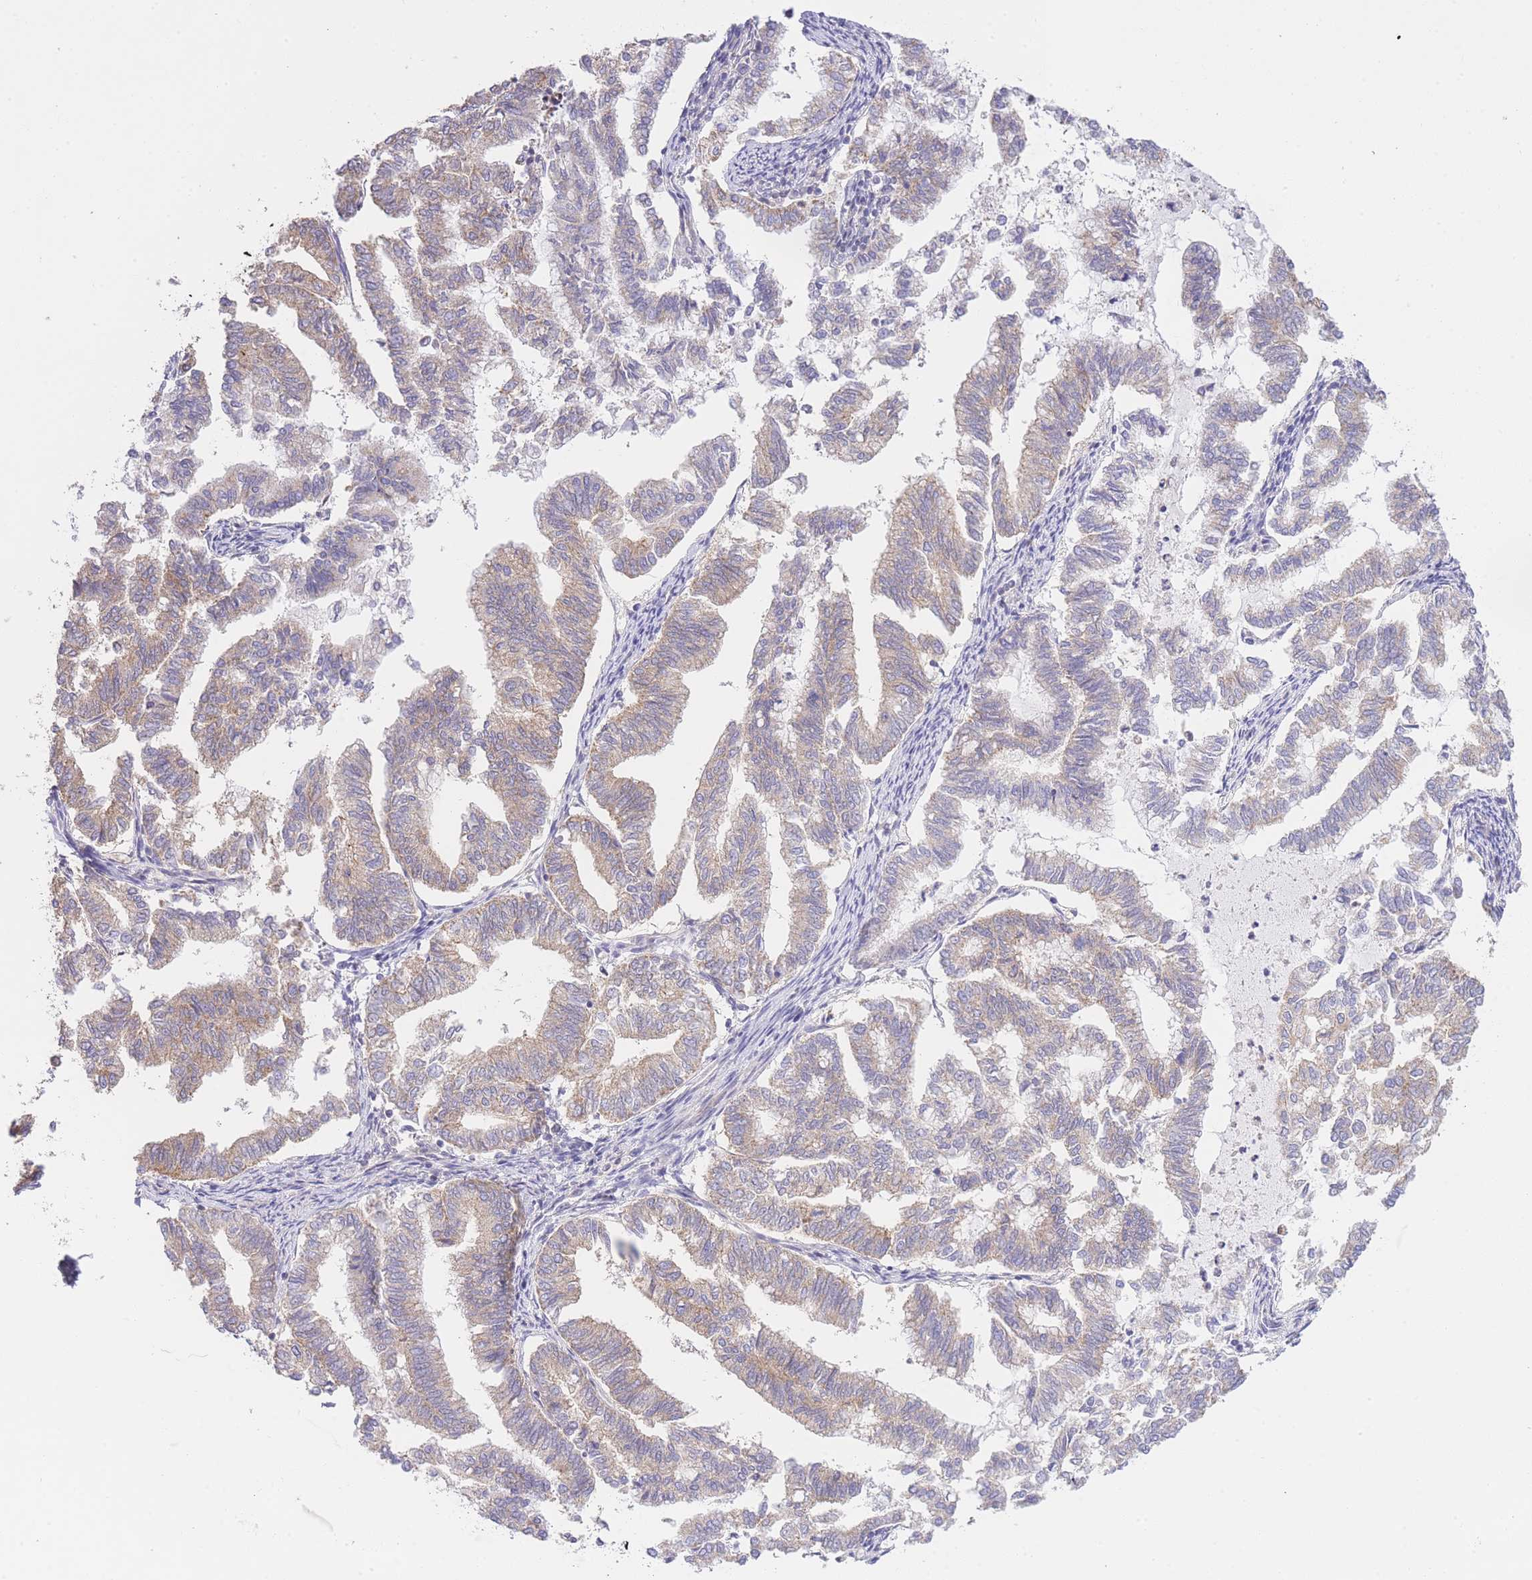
{"staining": {"intensity": "weak", "quantity": "25%-75%", "location": "cytoplasmic/membranous"}, "tissue": "endometrial cancer", "cell_type": "Tumor cells", "image_type": "cancer", "snomed": [{"axis": "morphology", "description": "Adenocarcinoma, NOS"}, {"axis": "topography", "description": "Endometrium"}], "caption": "Immunohistochemistry (IHC) image of neoplastic tissue: endometrial cancer stained using IHC reveals low levels of weak protein expression localized specifically in the cytoplasmic/membranous of tumor cells, appearing as a cytoplasmic/membranous brown color.", "gene": "CTBP1", "patient": {"sex": "female", "age": 79}}